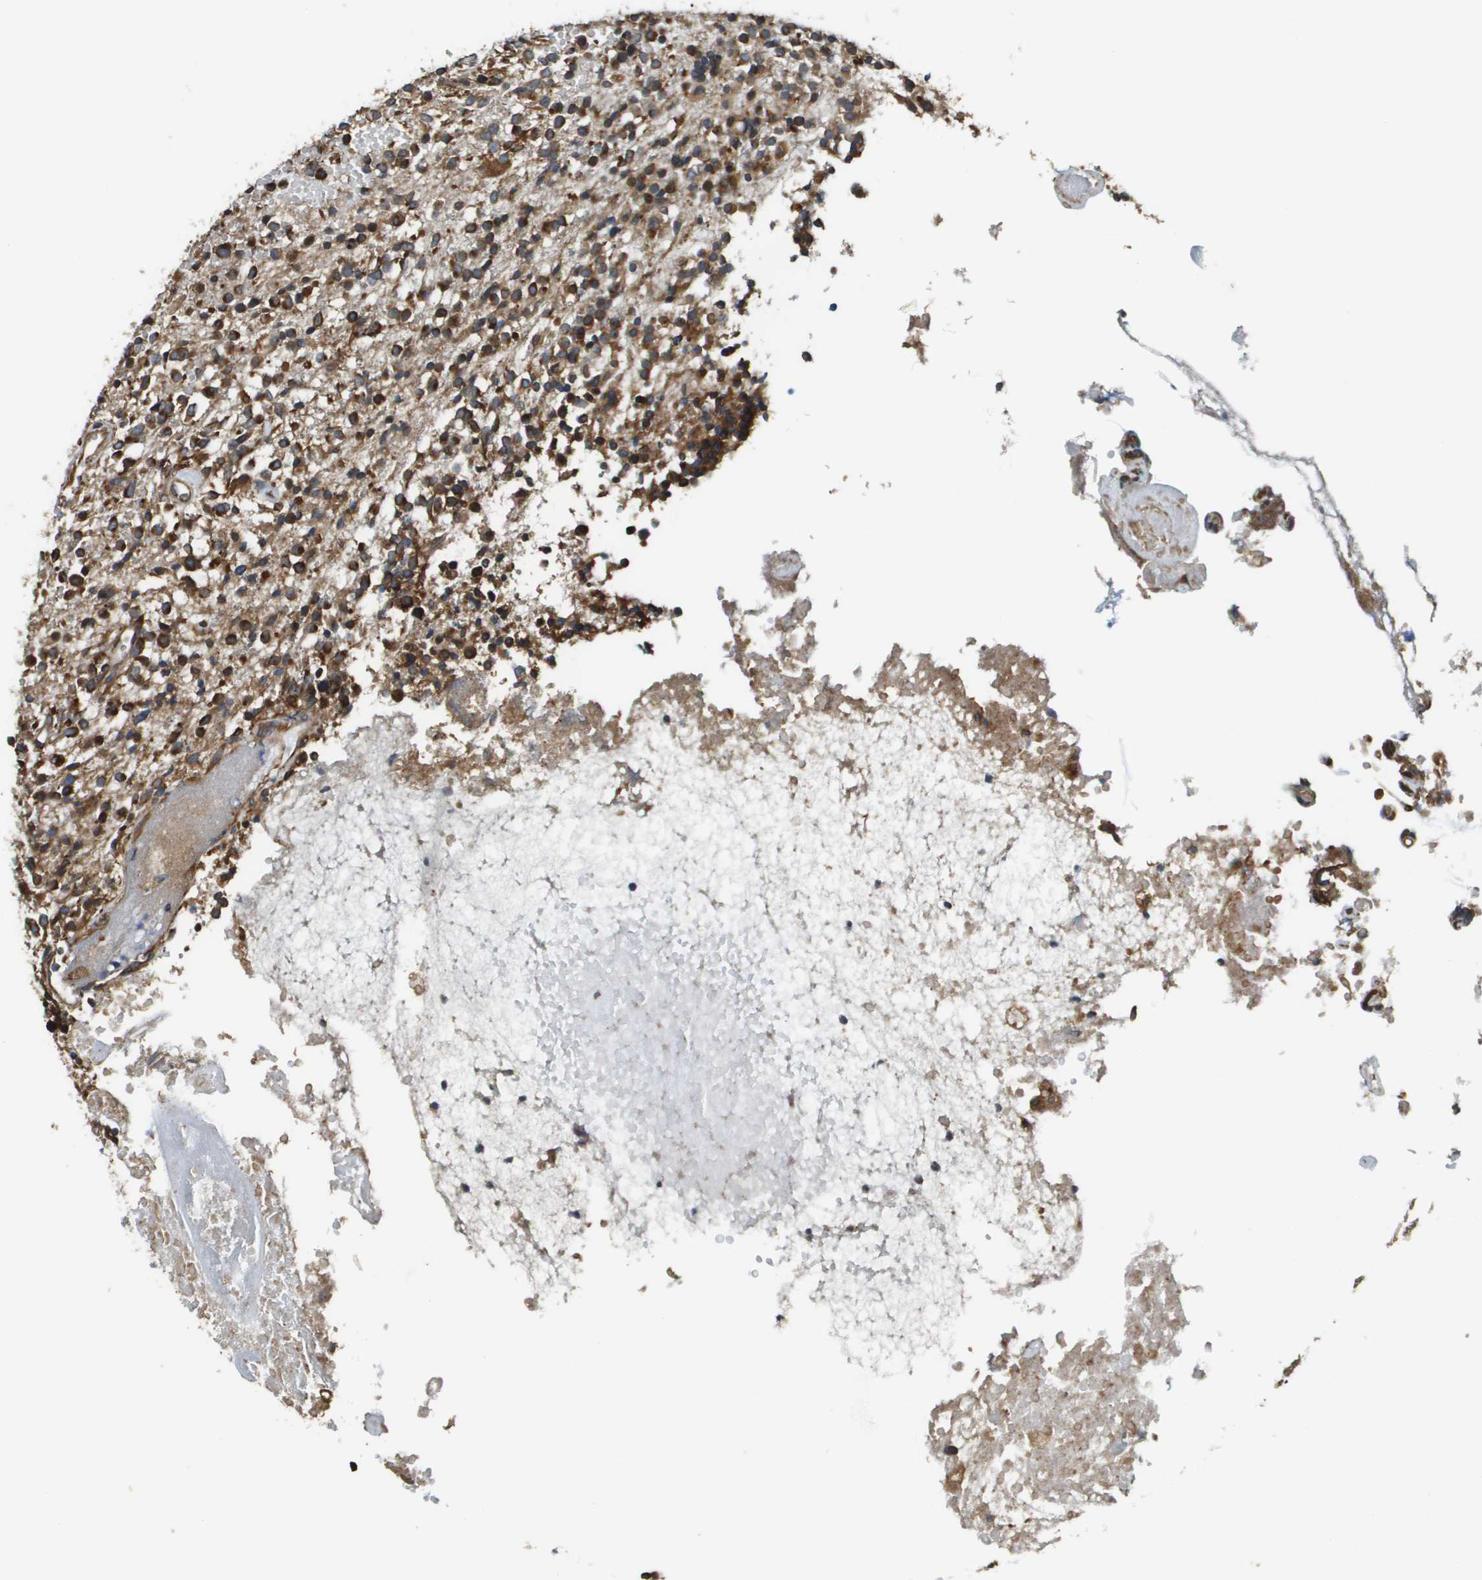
{"staining": {"intensity": "moderate", "quantity": ">75%", "location": "cytoplasmic/membranous"}, "tissue": "glioma", "cell_type": "Tumor cells", "image_type": "cancer", "snomed": [{"axis": "morphology", "description": "Glioma, malignant, High grade"}, {"axis": "topography", "description": "Brain"}], "caption": "Immunohistochemistry (IHC) (DAB (3,3'-diaminobenzidine)) staining of glioma exhibits moderate cytoplasmic/membranous protein staining in approximately >75% of tumor cells.", "gene": "SEC62", "patient": {"sex": "female", "age": 59}}